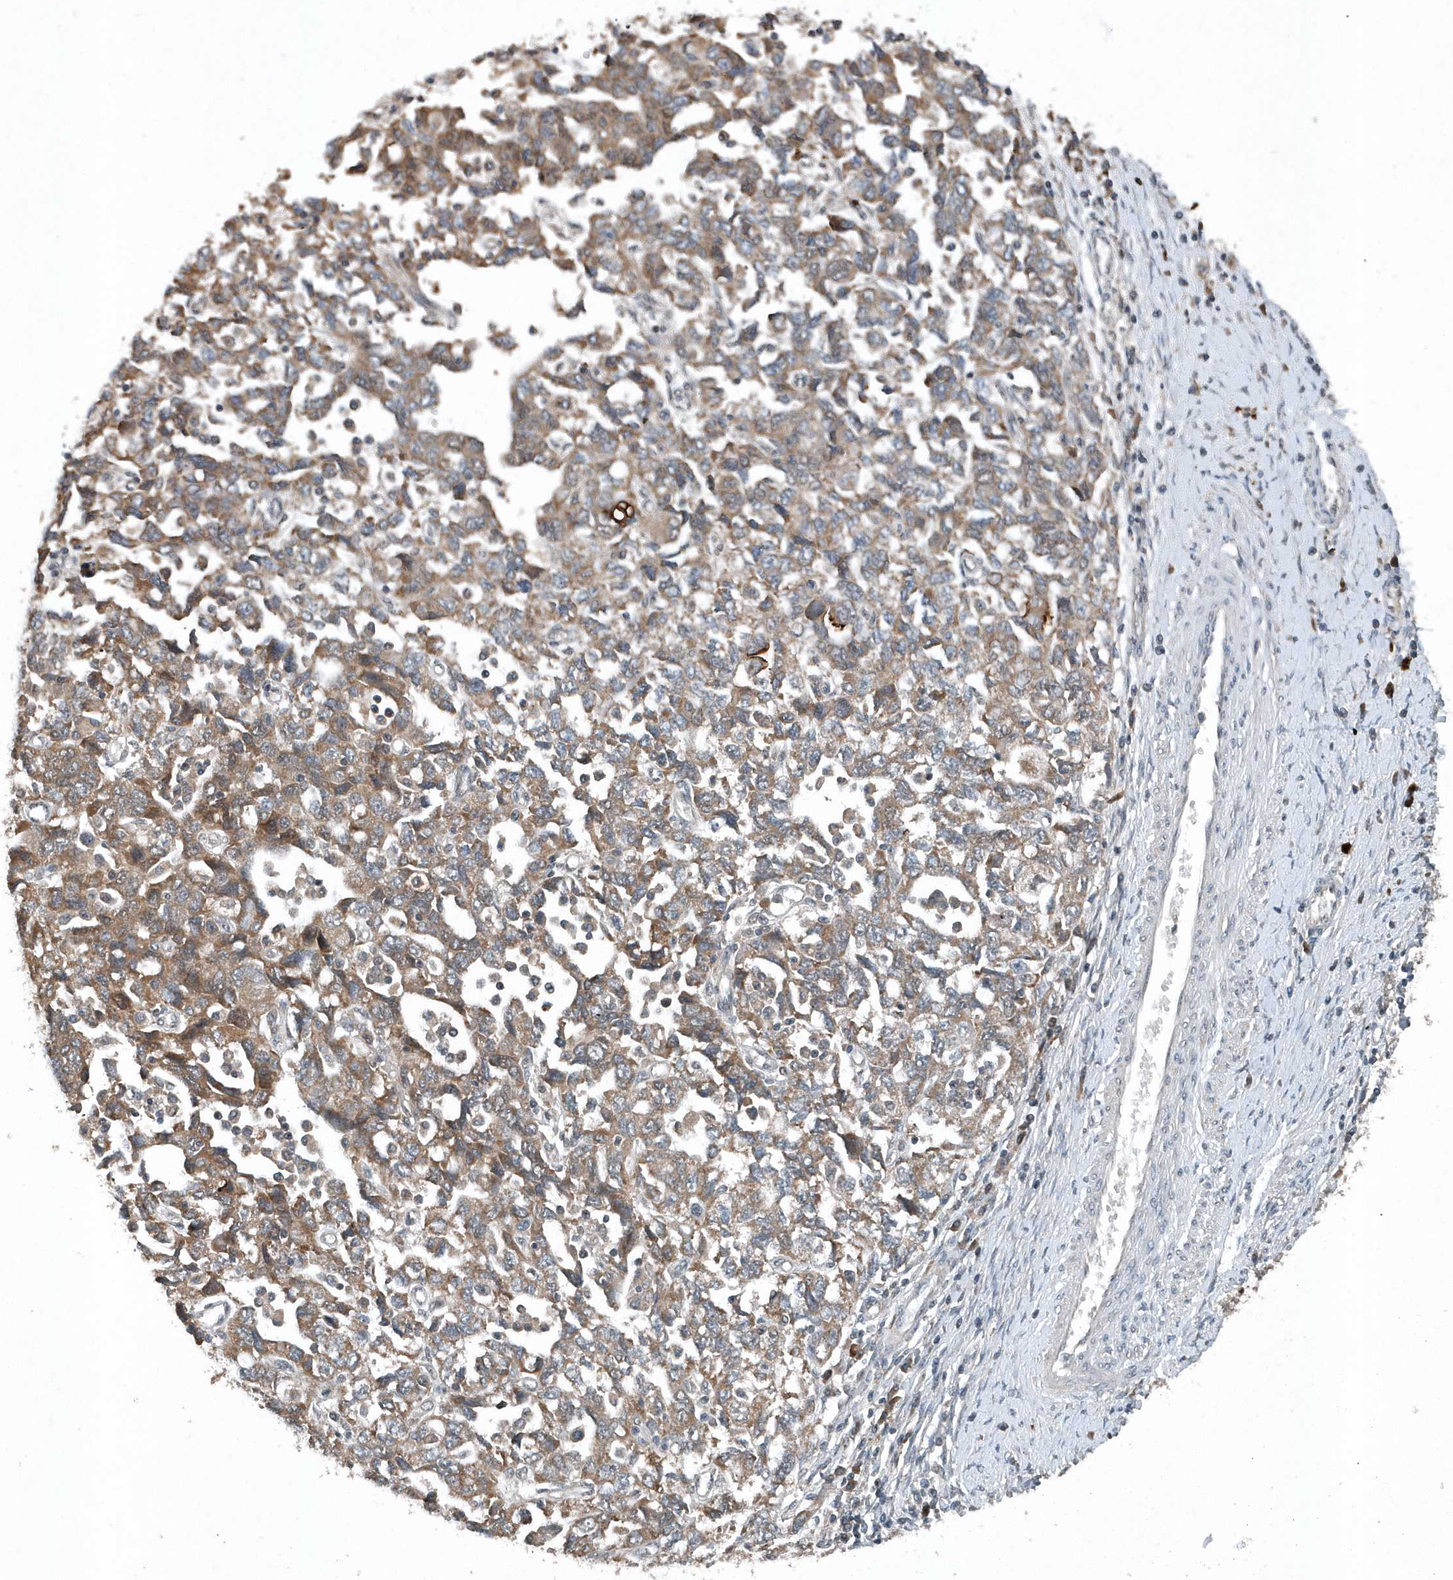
{"staining": {"intensity": "weak", "quantity": ">75%", "location": "cytoplasmic/membranous"}, "tissue": "ovarian cancer", "cell_type": "Tumor cells", "image_type": "cancer", "snomed": [{"axis": "morphology", "description": "Carcinoma, NOS"}, {"axis": "morphology", "description": "Cystadenocarcinoma, serous, NOS"}, {"axis": "topography", "description": "Ovary"}], "caption": "DAB immunohistochemical staining of human ovarian carcinoma displays weak cytoplasmic/membranous protein expression in about >75% of tumor cells.", "gene": "SCFD2", "patient": {"sex": "female", "age": 69}}